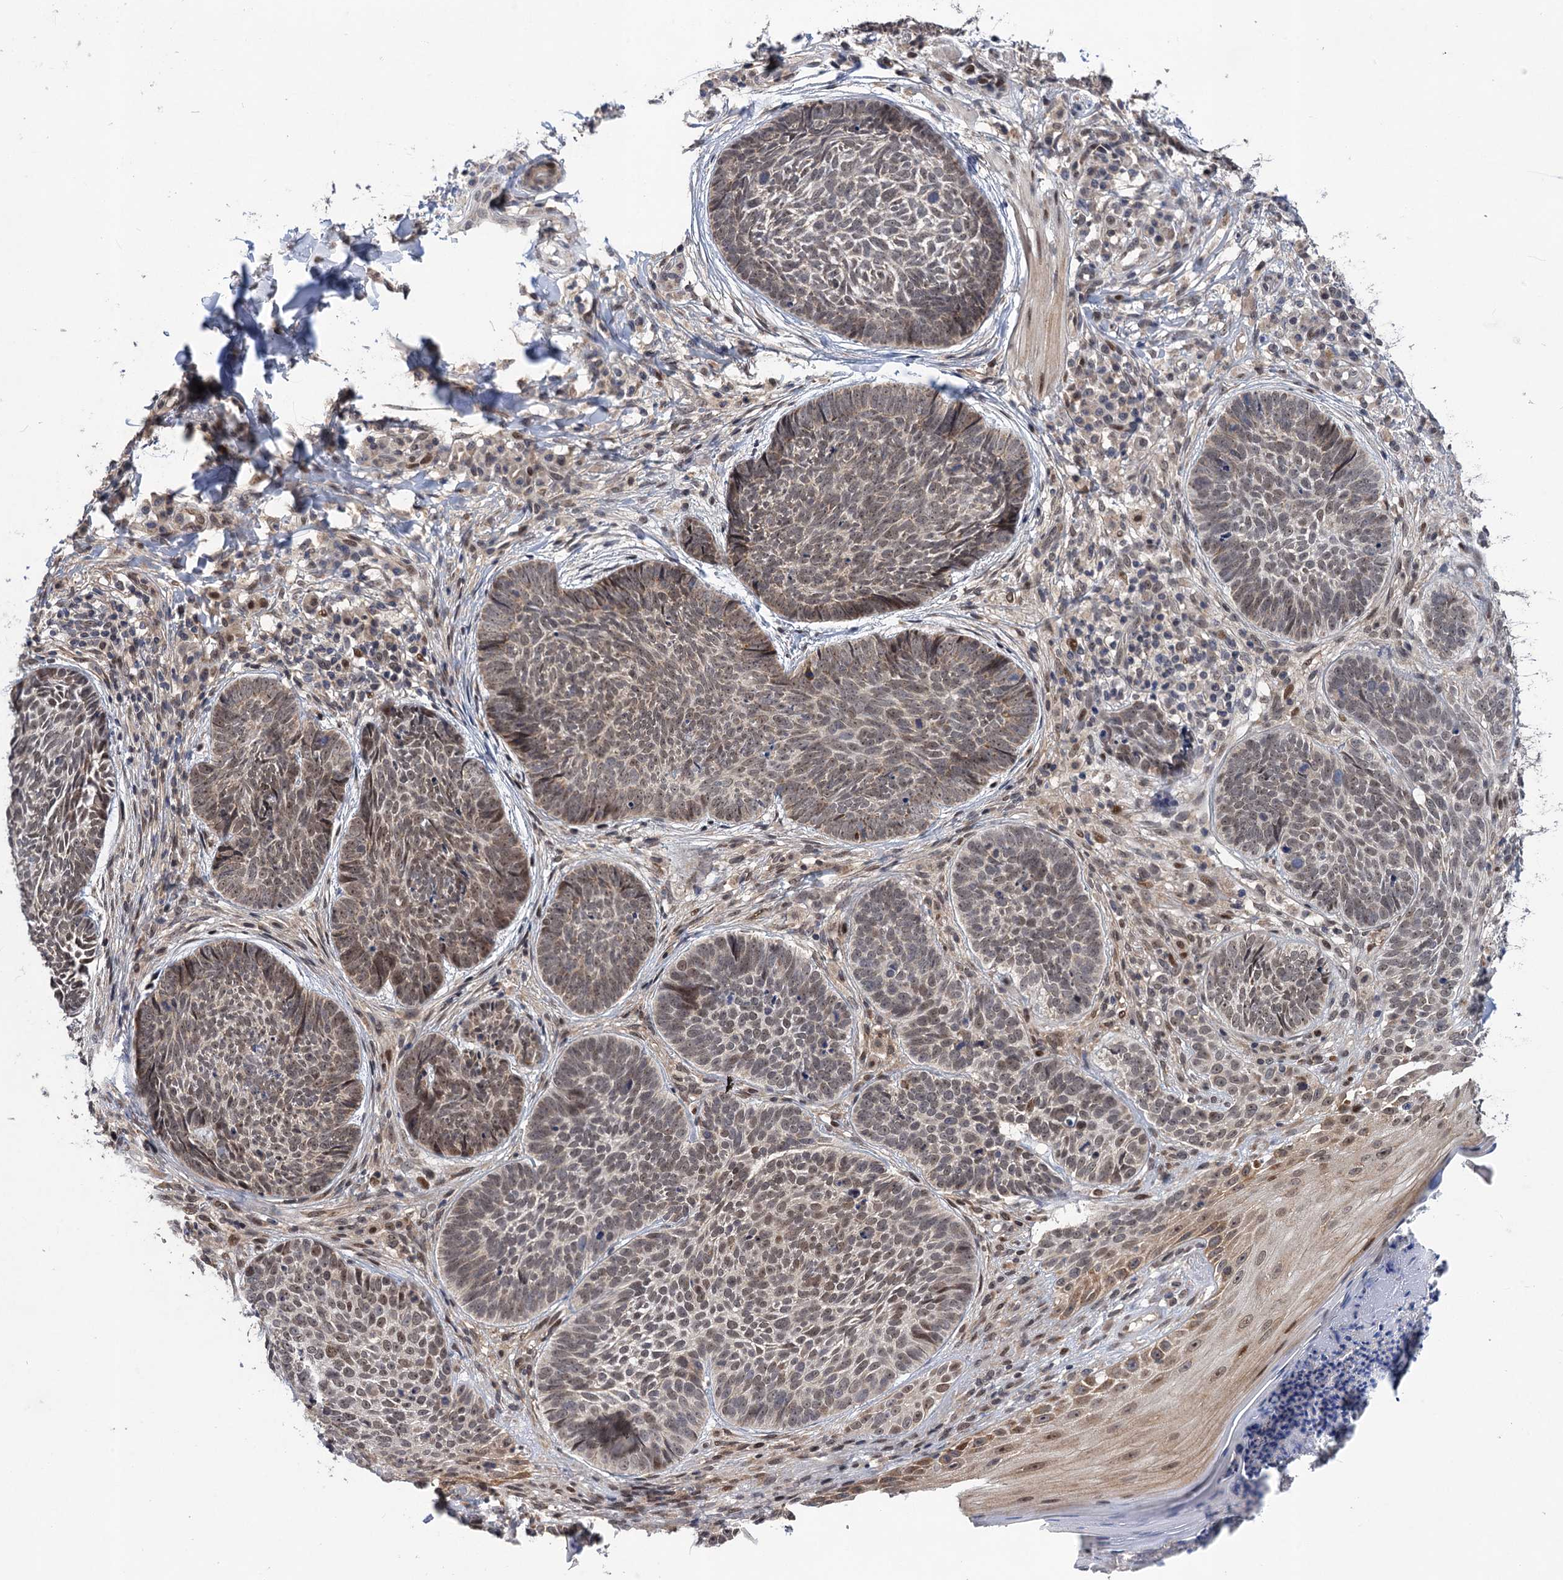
{"staining": {"intensity": "weak", "quantity": "<25%", "location": "nuclear"}, "tissue": "skin cancer", "cell_type": "Tumor cells", "image_type": "cancer", "snomed": [{"axis": "morphology", "description": "Basal cell carcinoma"}, {"axis": "topography", "description": "Skin"}], "caption": "The immunohistochemistry (IHC) micrograph has no significant expression in tumor cells of skin cancer (basal cell carcinoma) tissue. (DAB (3,3'-diaminobenzidine) IHC with hematoxylin counter stain).", "gene": "ZAR1L", "patient": {"sex": "female", "age": 61}}